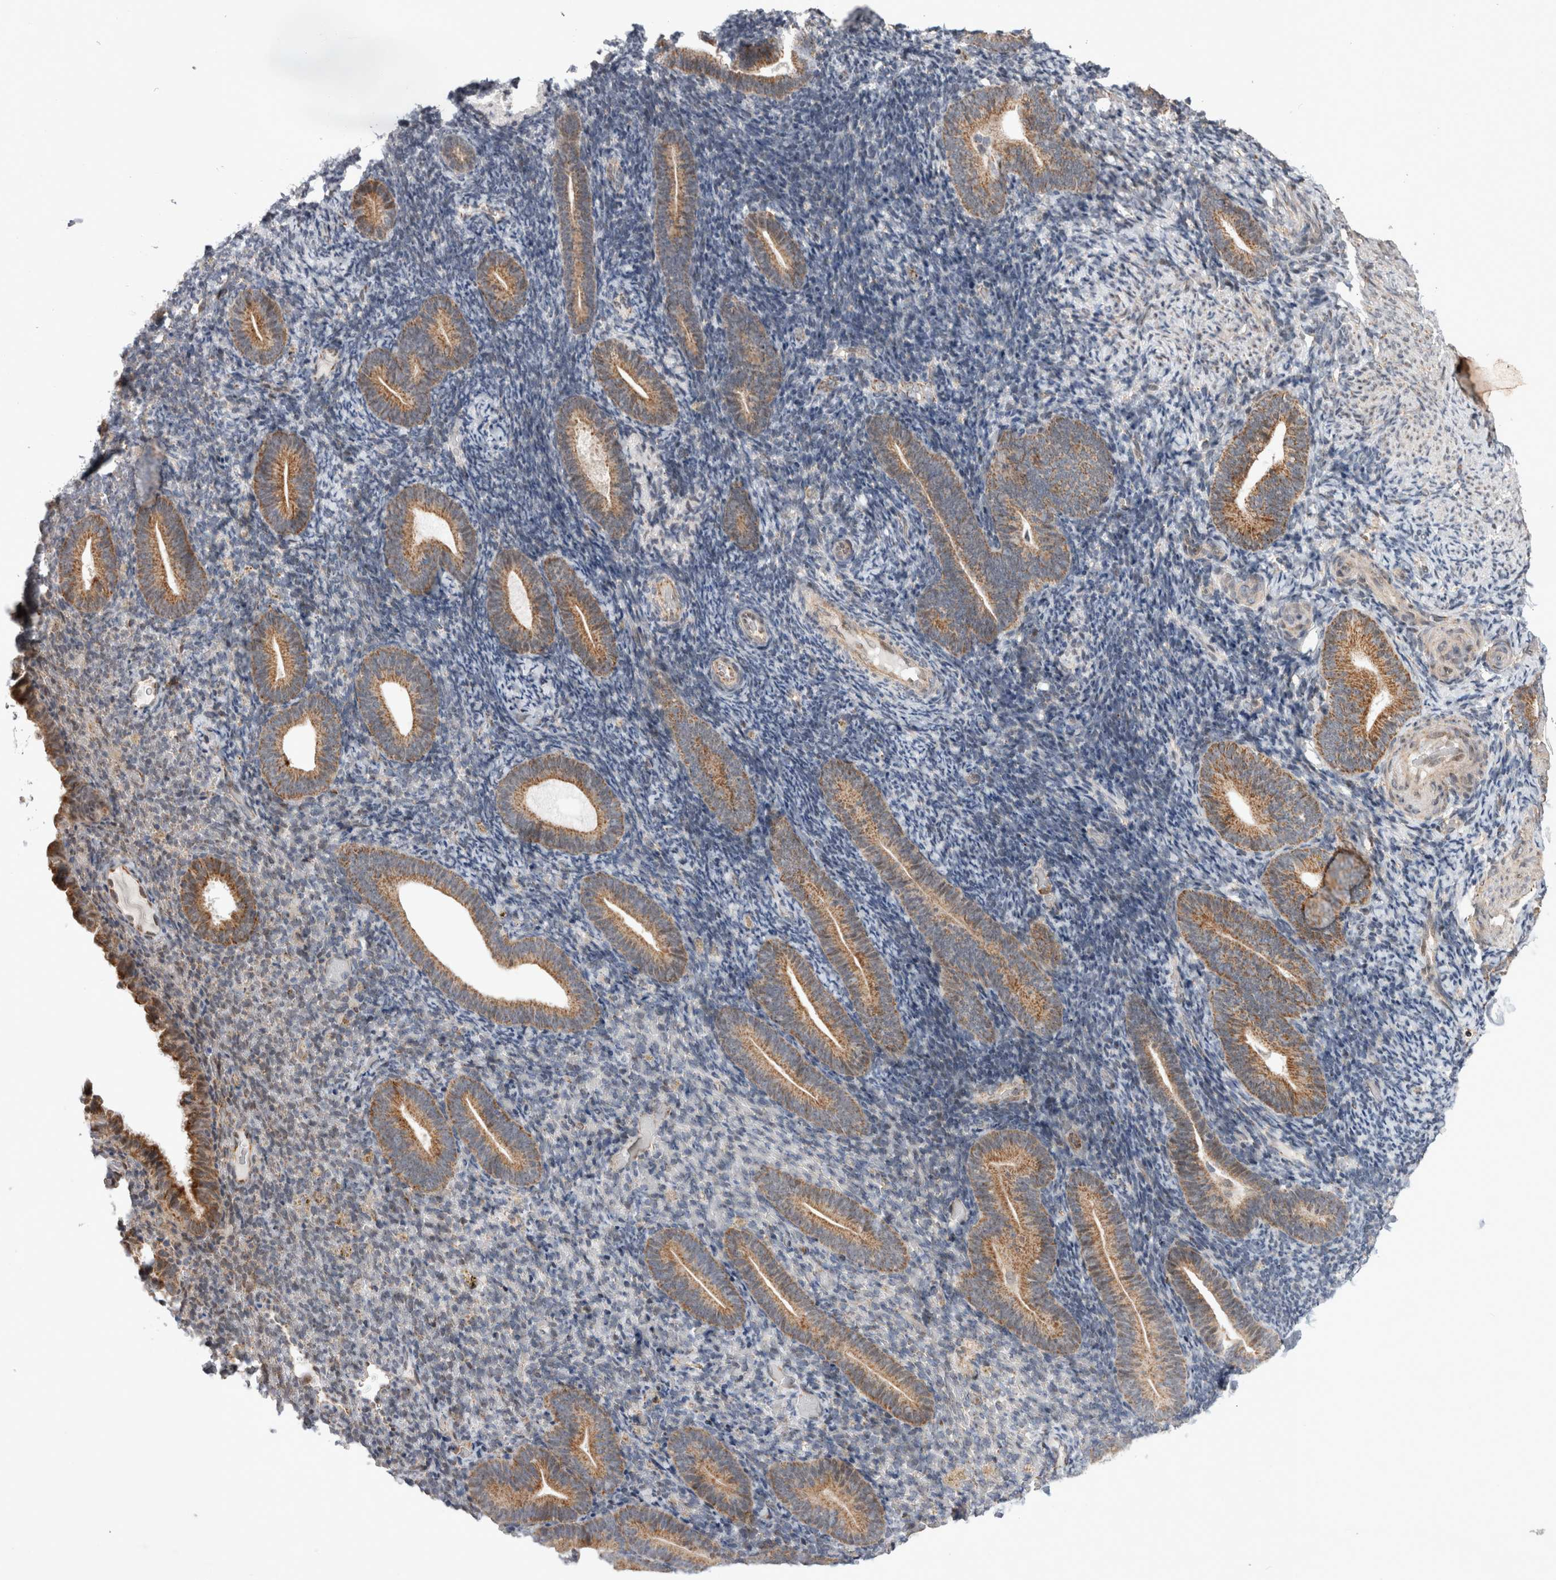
{"staining": {"intensity": "weak", "quantity": "<25%", "location": "cytoplasmic/membranous"}, "tissue": "endometrium", "cell_type": "Cells in endometrial stroma", "image_type": "normal", "snomed": [{"axis": "morphology", "description": "Normal tissue, NOS"}, {"axis": "topography", "description": "Endometrium"}], "caption": "An IHC histopathology image of unremarkable endometrium is shown. There is no staining in cells in endometrial stroma of endometrium. The staining was performed using DAB (3,3'-diaminobenzidine) to visualize the protein expression in brown, while the nuclei were stained in blue with hematoxylin (Magnification: 20x).", "gene": "MRPL37", "patient": {"sex": "female", "age": 51}}